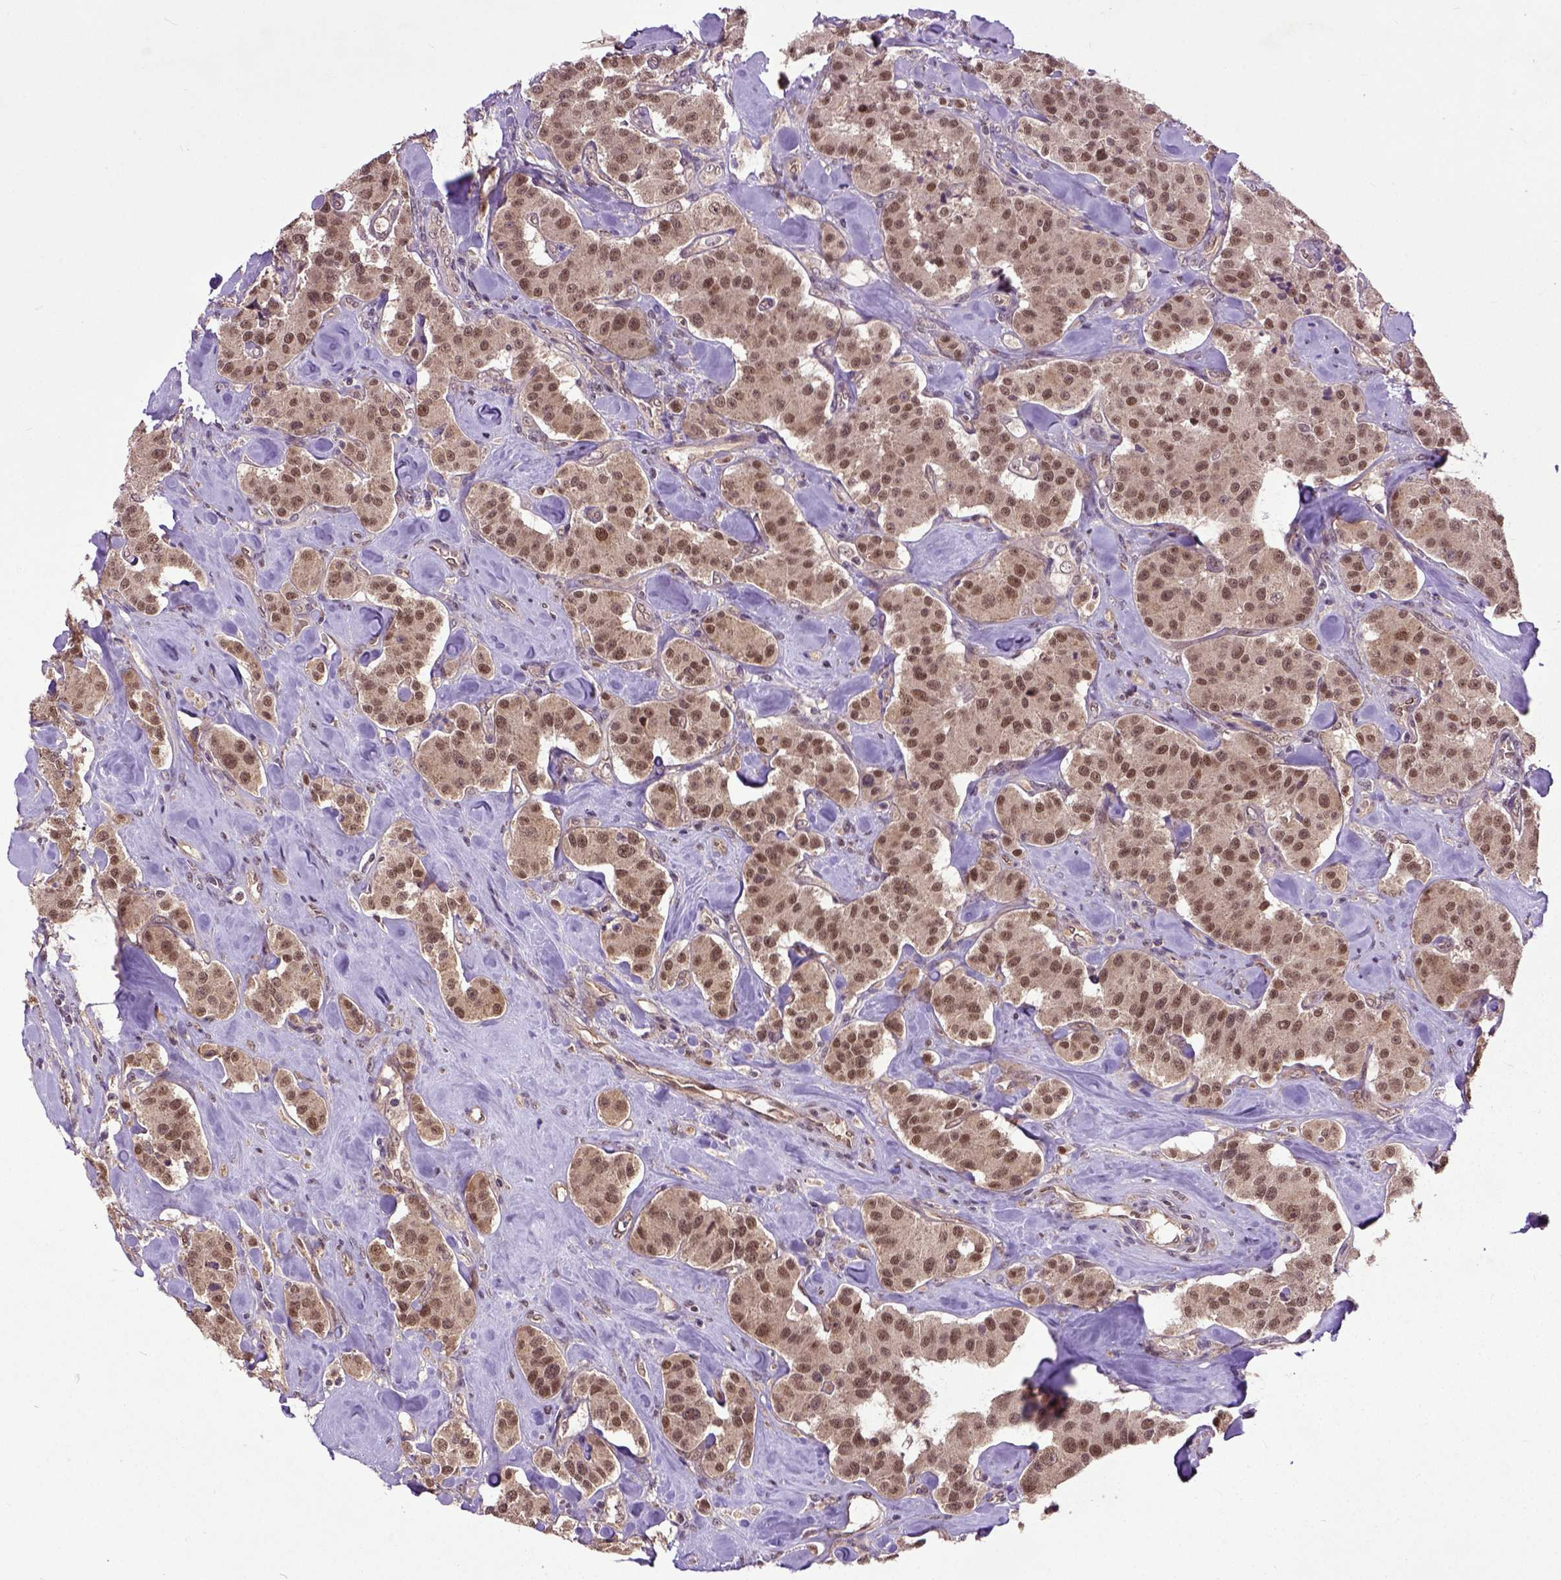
{"staining": {"intensity": "moderate", "quantity": ">75%", "location": "nuclear"}, "tissue": "carcinoid", "cell_type": "Tumor cells", "image_type": "cancer", "snomed": [{"axis": "morphology", "description": "Carcinoid, malignant, NOS"}, {"axis": "topography", "description": "Pancreas"}], "caption": "An IHC histopathology image of tumor tissue is shown. Protein staining in brown labels moderate nuclear positivity in carcinoid within tumor cells.", "gene": "UBA3", "patient": {"sex": "male", "age": 41}}